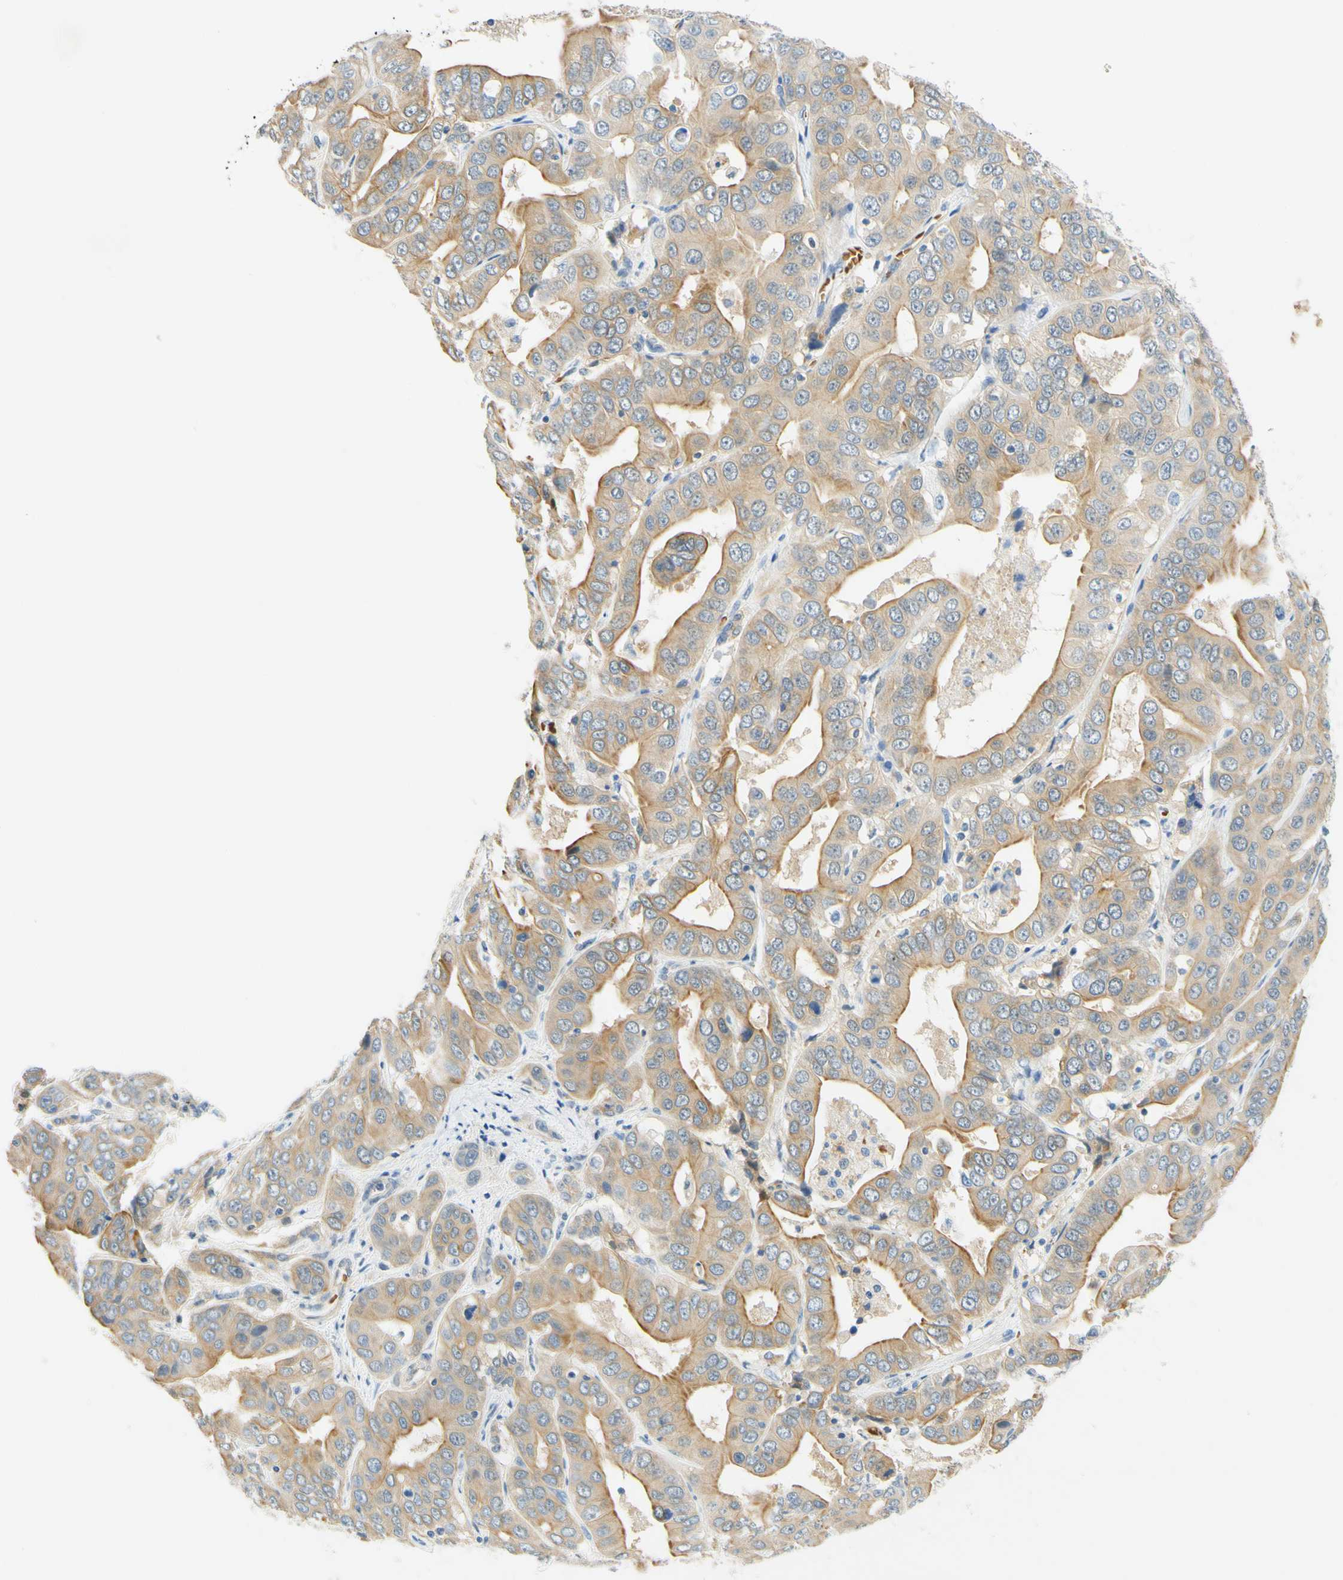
{"staining": {"intensity": "moderate", "quantity": ">75%", "location": "cytoplasmic/membranous"}, "tissue": "liver cancer", "cell_type": "Tumor cells", "image_type": "cancer", "snomed": [{"axis": "morphology", "description": "Cholangiocarcinoma"}, {"axis": "topography", "description": "Liver"}], "caption": "A medium amount of moderate cytoplasmic/membranous expression is present in about >75% of tumor cells in liver cholangiocarcinoma tissue.", "gene": "ENTREP2", "patient": {"sex": "female", "age": 52}}